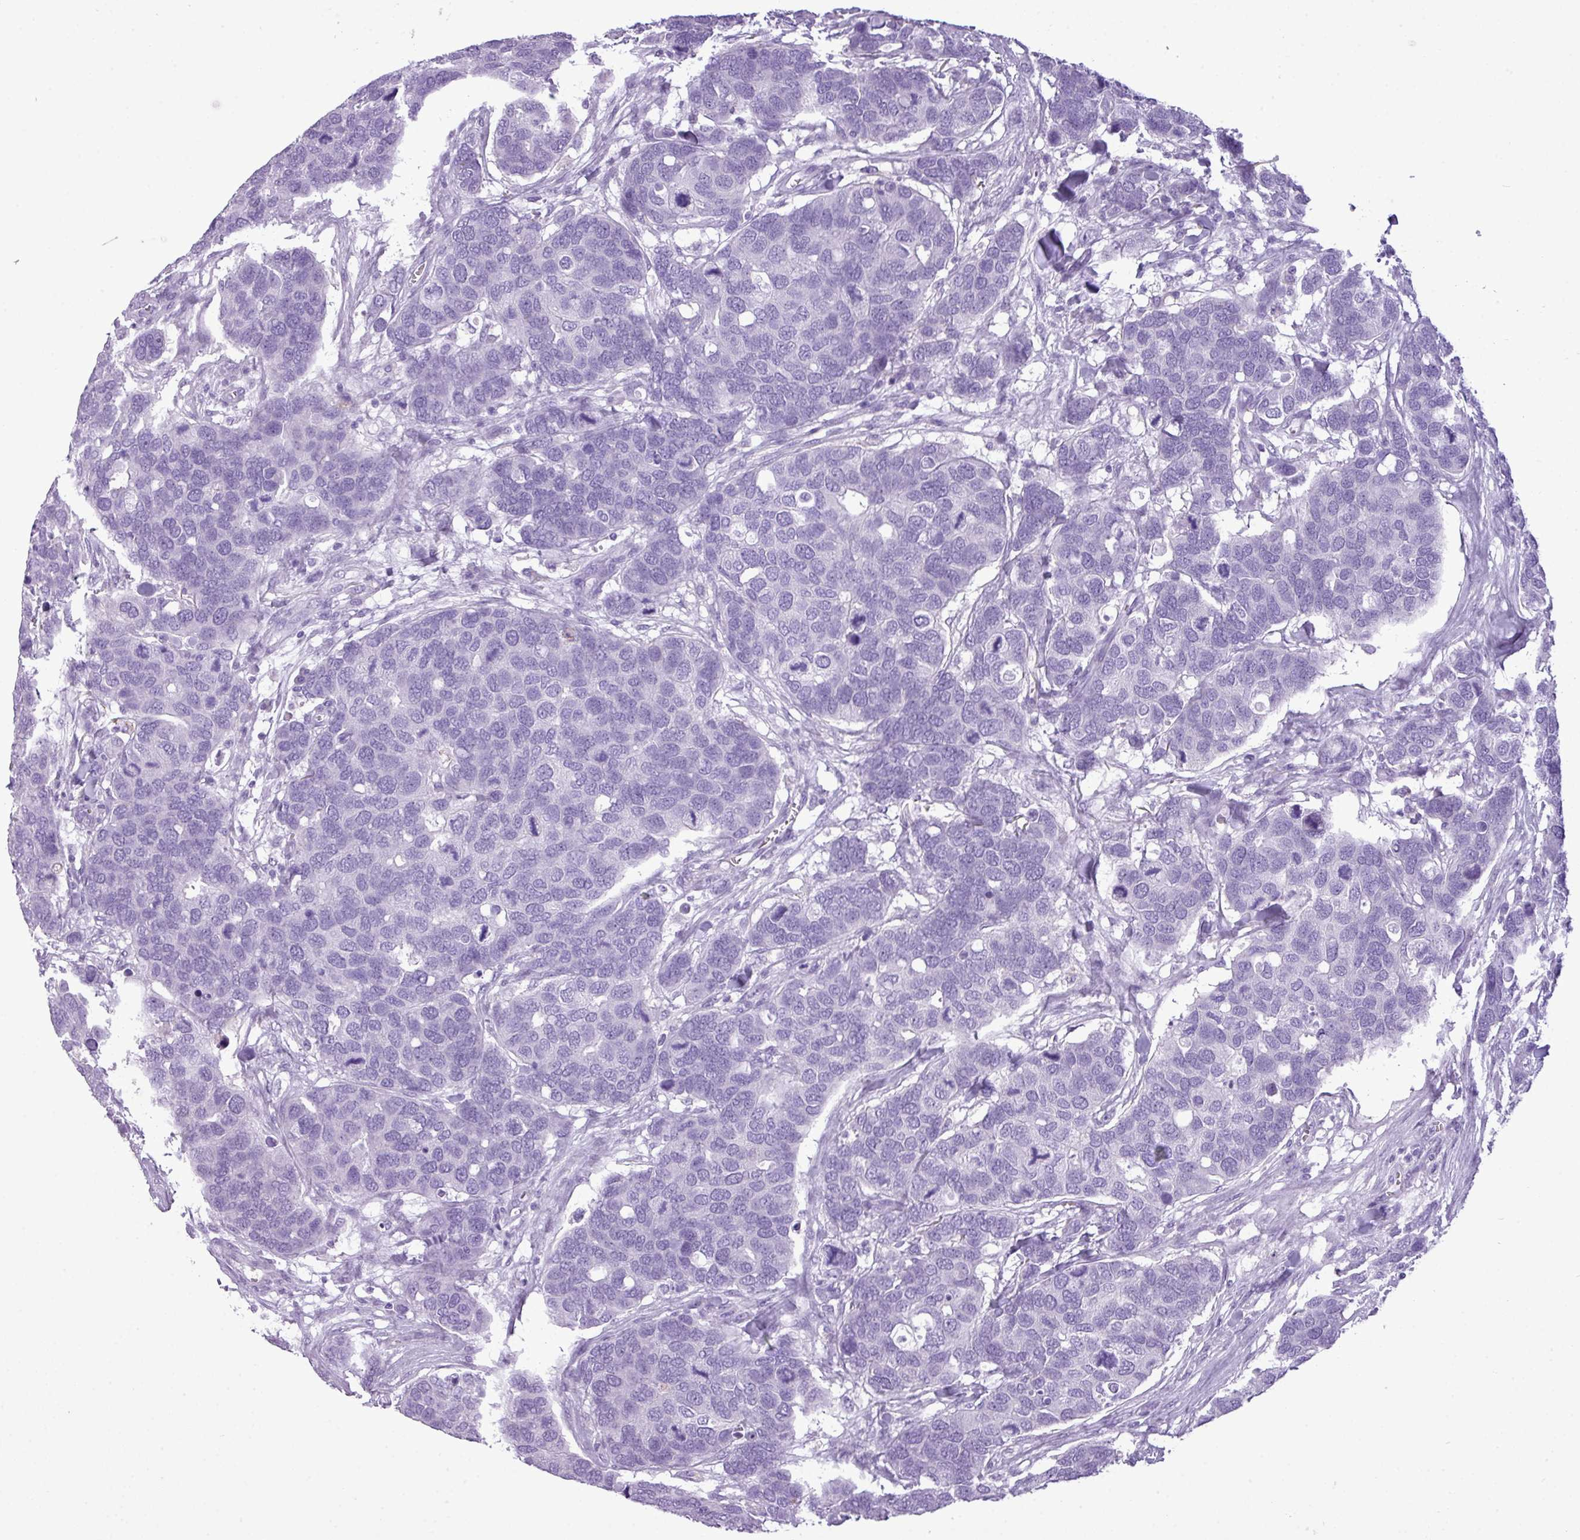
{"staining": {"intensity": "negative", "quantity": "none", "location": "none"}, "tissue": "breast cancer", "cell_type": "Tumor cells", "image_type": "cancer", "snomed": [{"axis": "morphology", "description": "Duct carcinoma"}, {"axis": "topography", "description": "Breast"}], "caption": "DAB immunohistochemical staining of human breast cancer (intraductal carcinoma) demonstrates no significant staining in tumor cells. (DAB immunohistochemistry (IHC), high magnification).", "gene": "RBMXL2", "patient": {"sex": "female", "age": 83}}